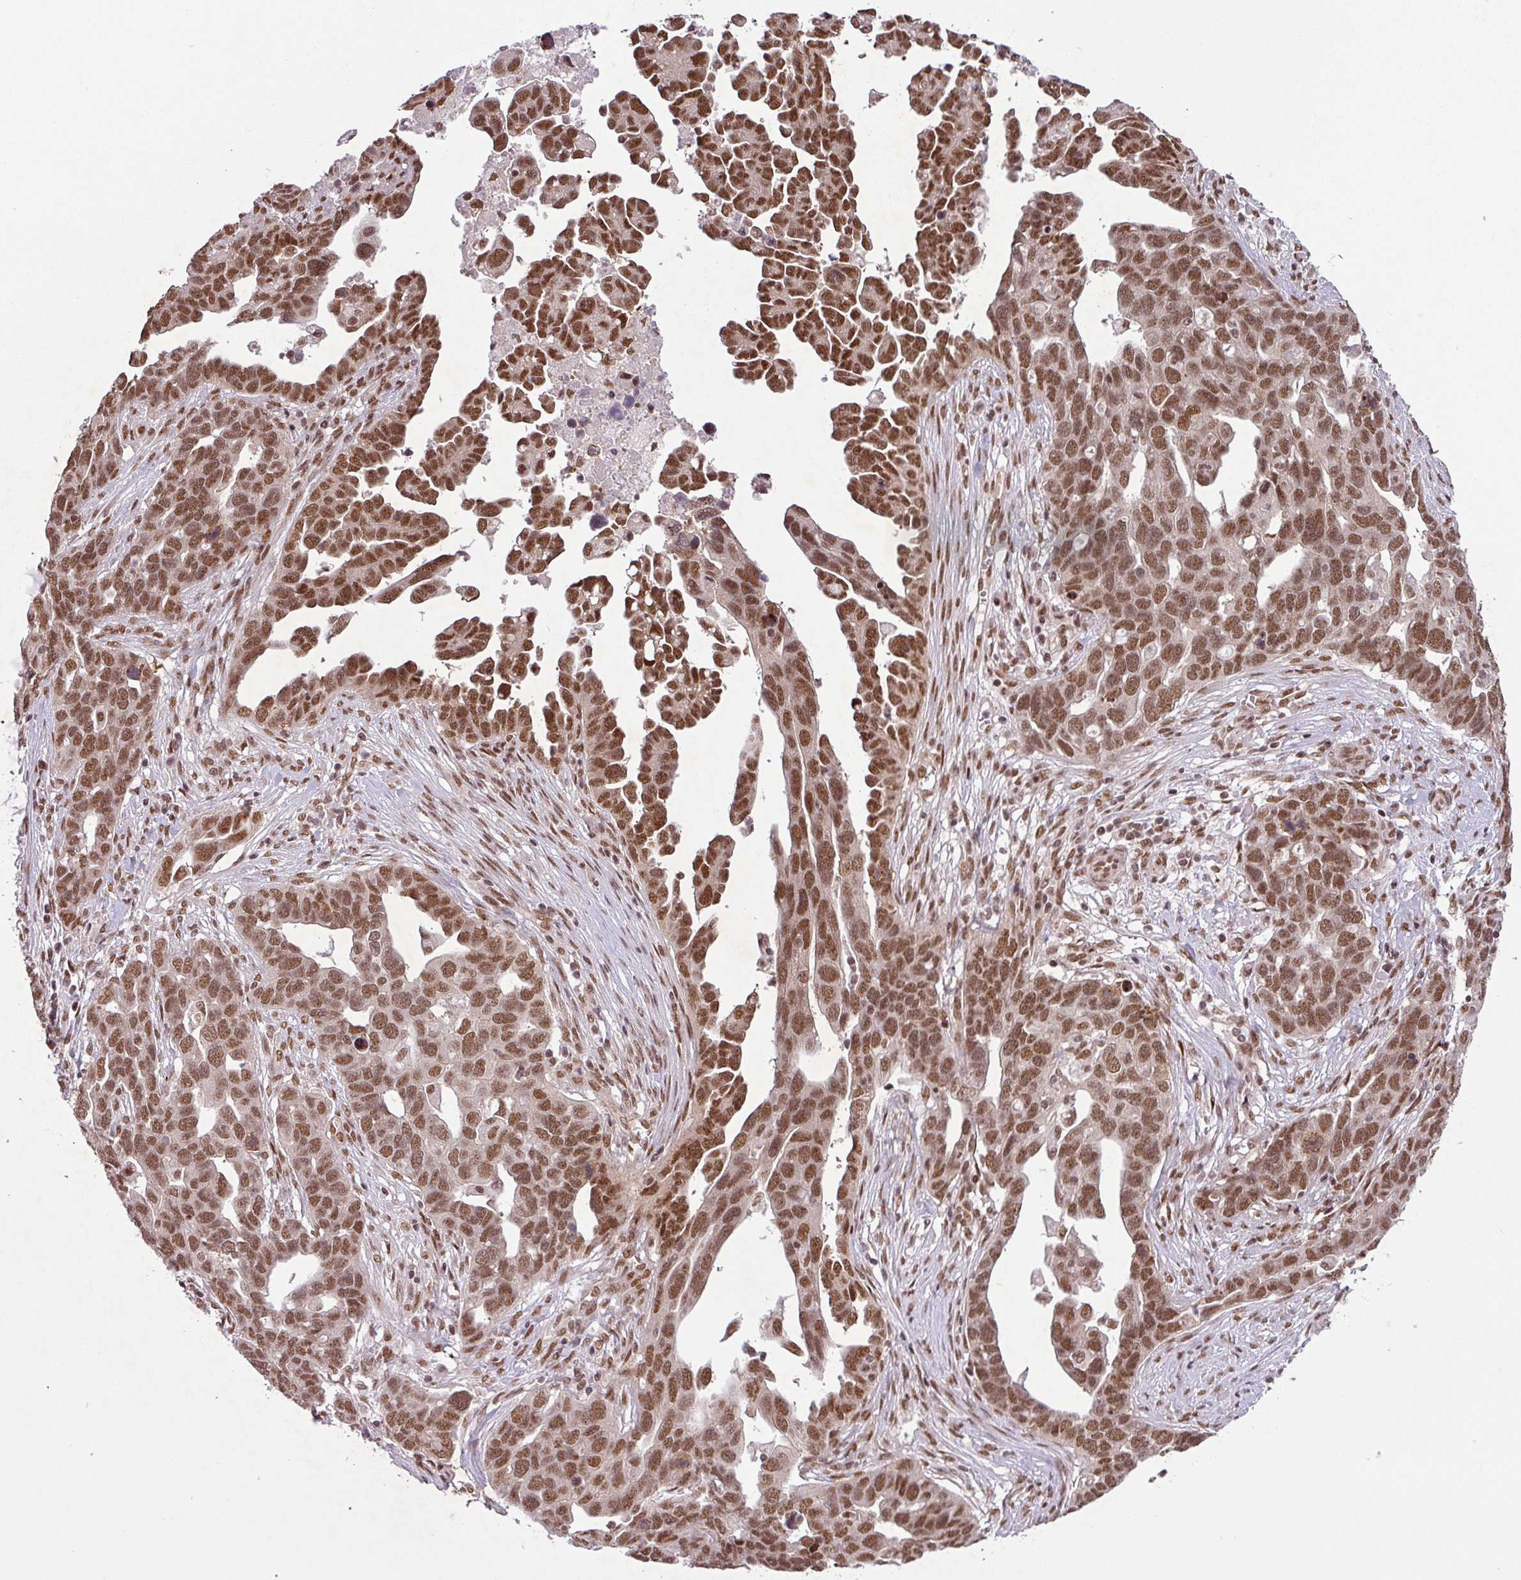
{"staining": {"intensity": "moderate", "quantity": ">75%", "location": "nuclear"}, "tissue": "ovarian cancer", "cell_type": "Tumor cells", "image_type": "cancer", "snomed": [{"axis": "morphology", "description": "Cystadenocarcinoma, serous, NOS"}, {"axis": "topography", "description": "Ovary"}], "caption": "High-magnification brightfield microscopy of ovarian serous cystadenocarcinoma stained with DAB (brown) and counterstained with hematoxylin (blue). tumor cells exhibit moderate nuclear positivity is present in about>75% of cells.", "gene": "SRSF2", "patient": {"sex": "female", "age": 54}}